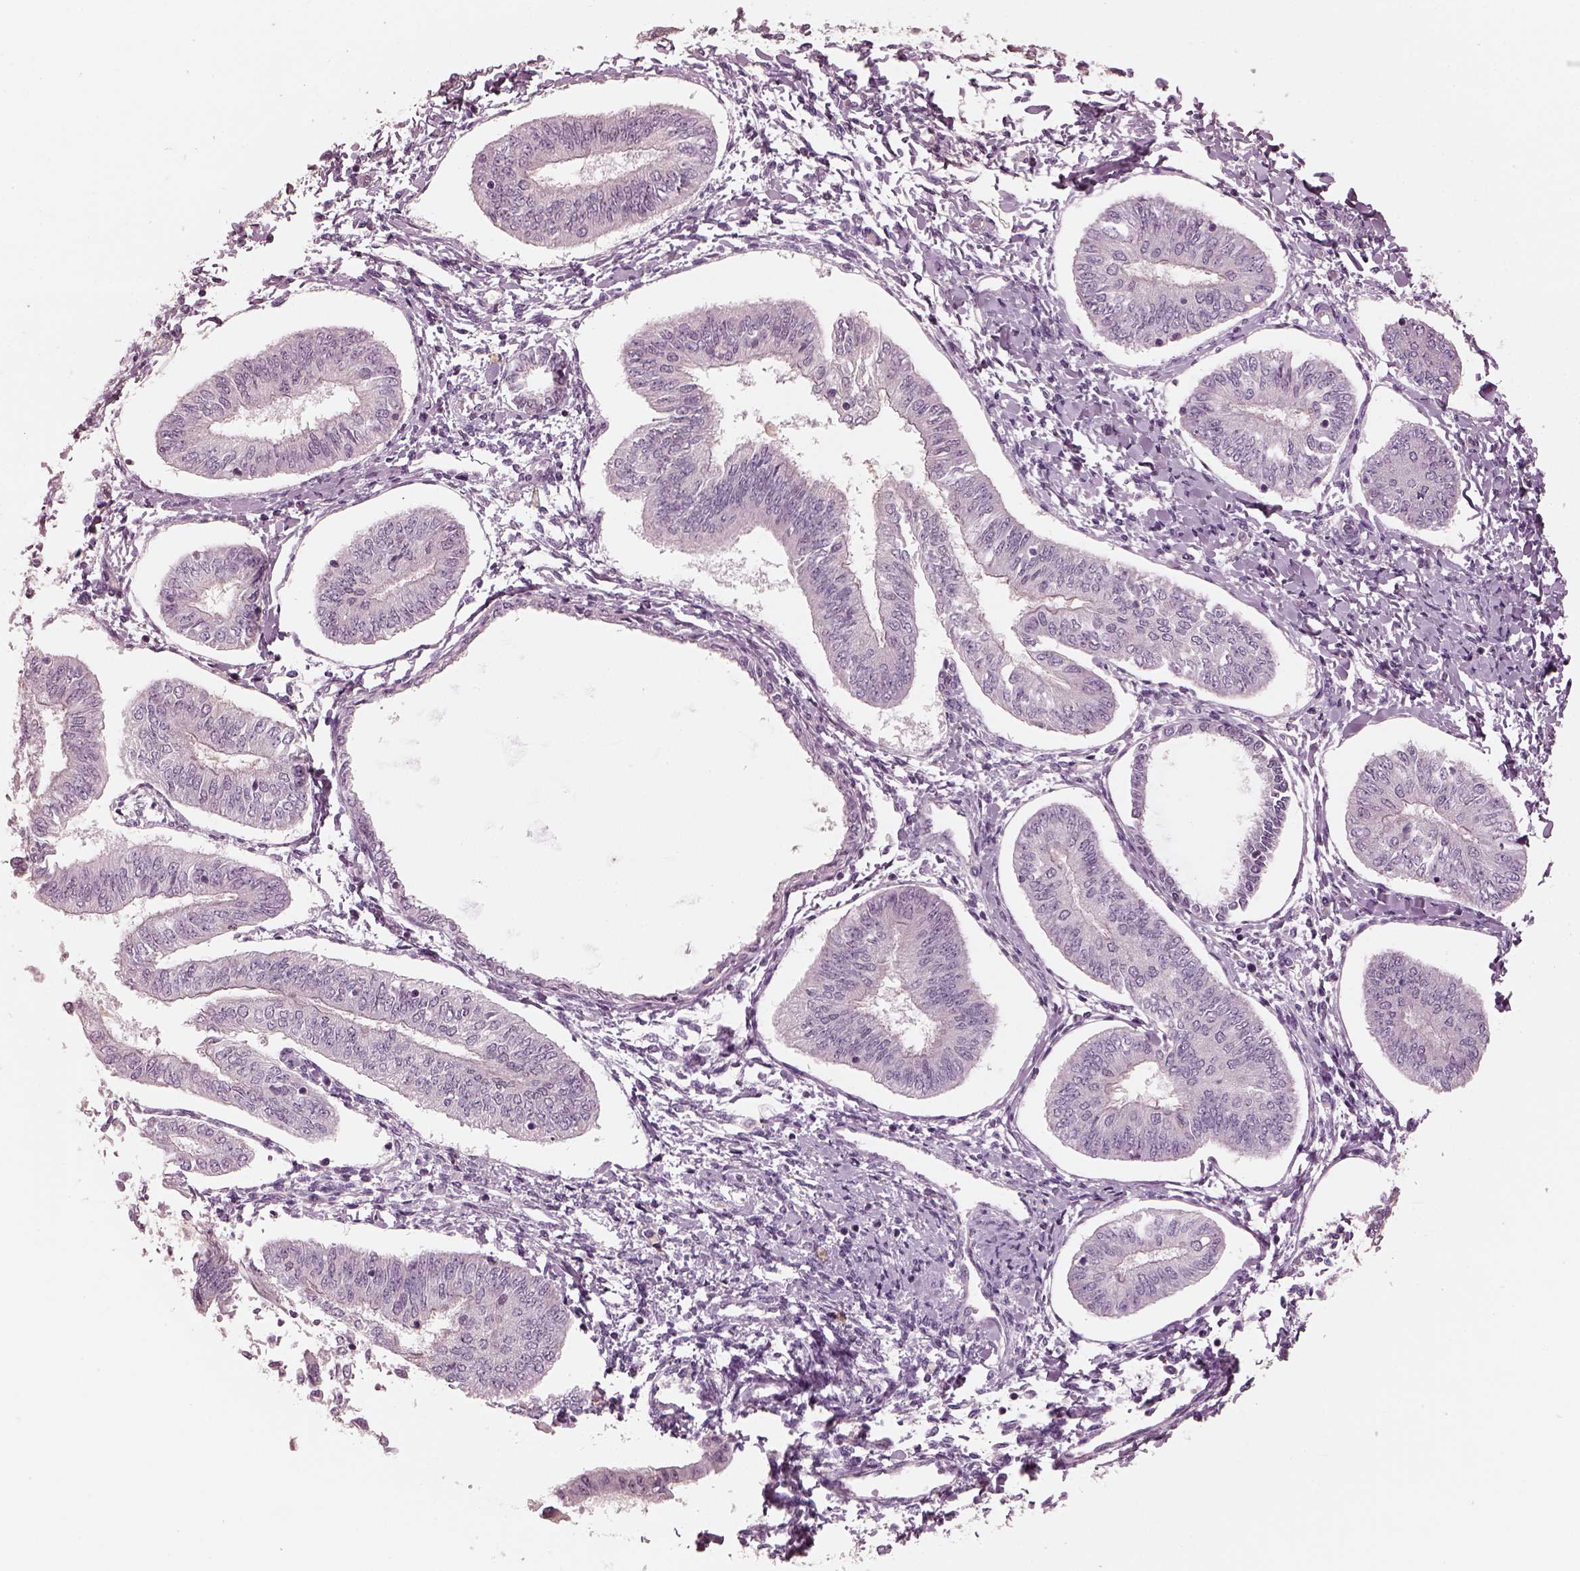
{"staining": {"intensity": "negative", "quantity": "none", "location": "none"}, "tissue": "endometrial cancer", "cell_type": "Tumor cells", "image_type": "cancer", "snomed": [{"axis": "morphology", "description": "Adenocarcinoma, NOS"}, {"axis": "topography", "description": "Endometrium"}], "caption": "High power microscopy micrograph of an immunohistochemistry (IHC) histopathology image of adenocarcinoma (endometrial), revealing no significant expression in tumor cells.", "gene": "OPTC", "patient": {"sex": "female", "age": 58}}